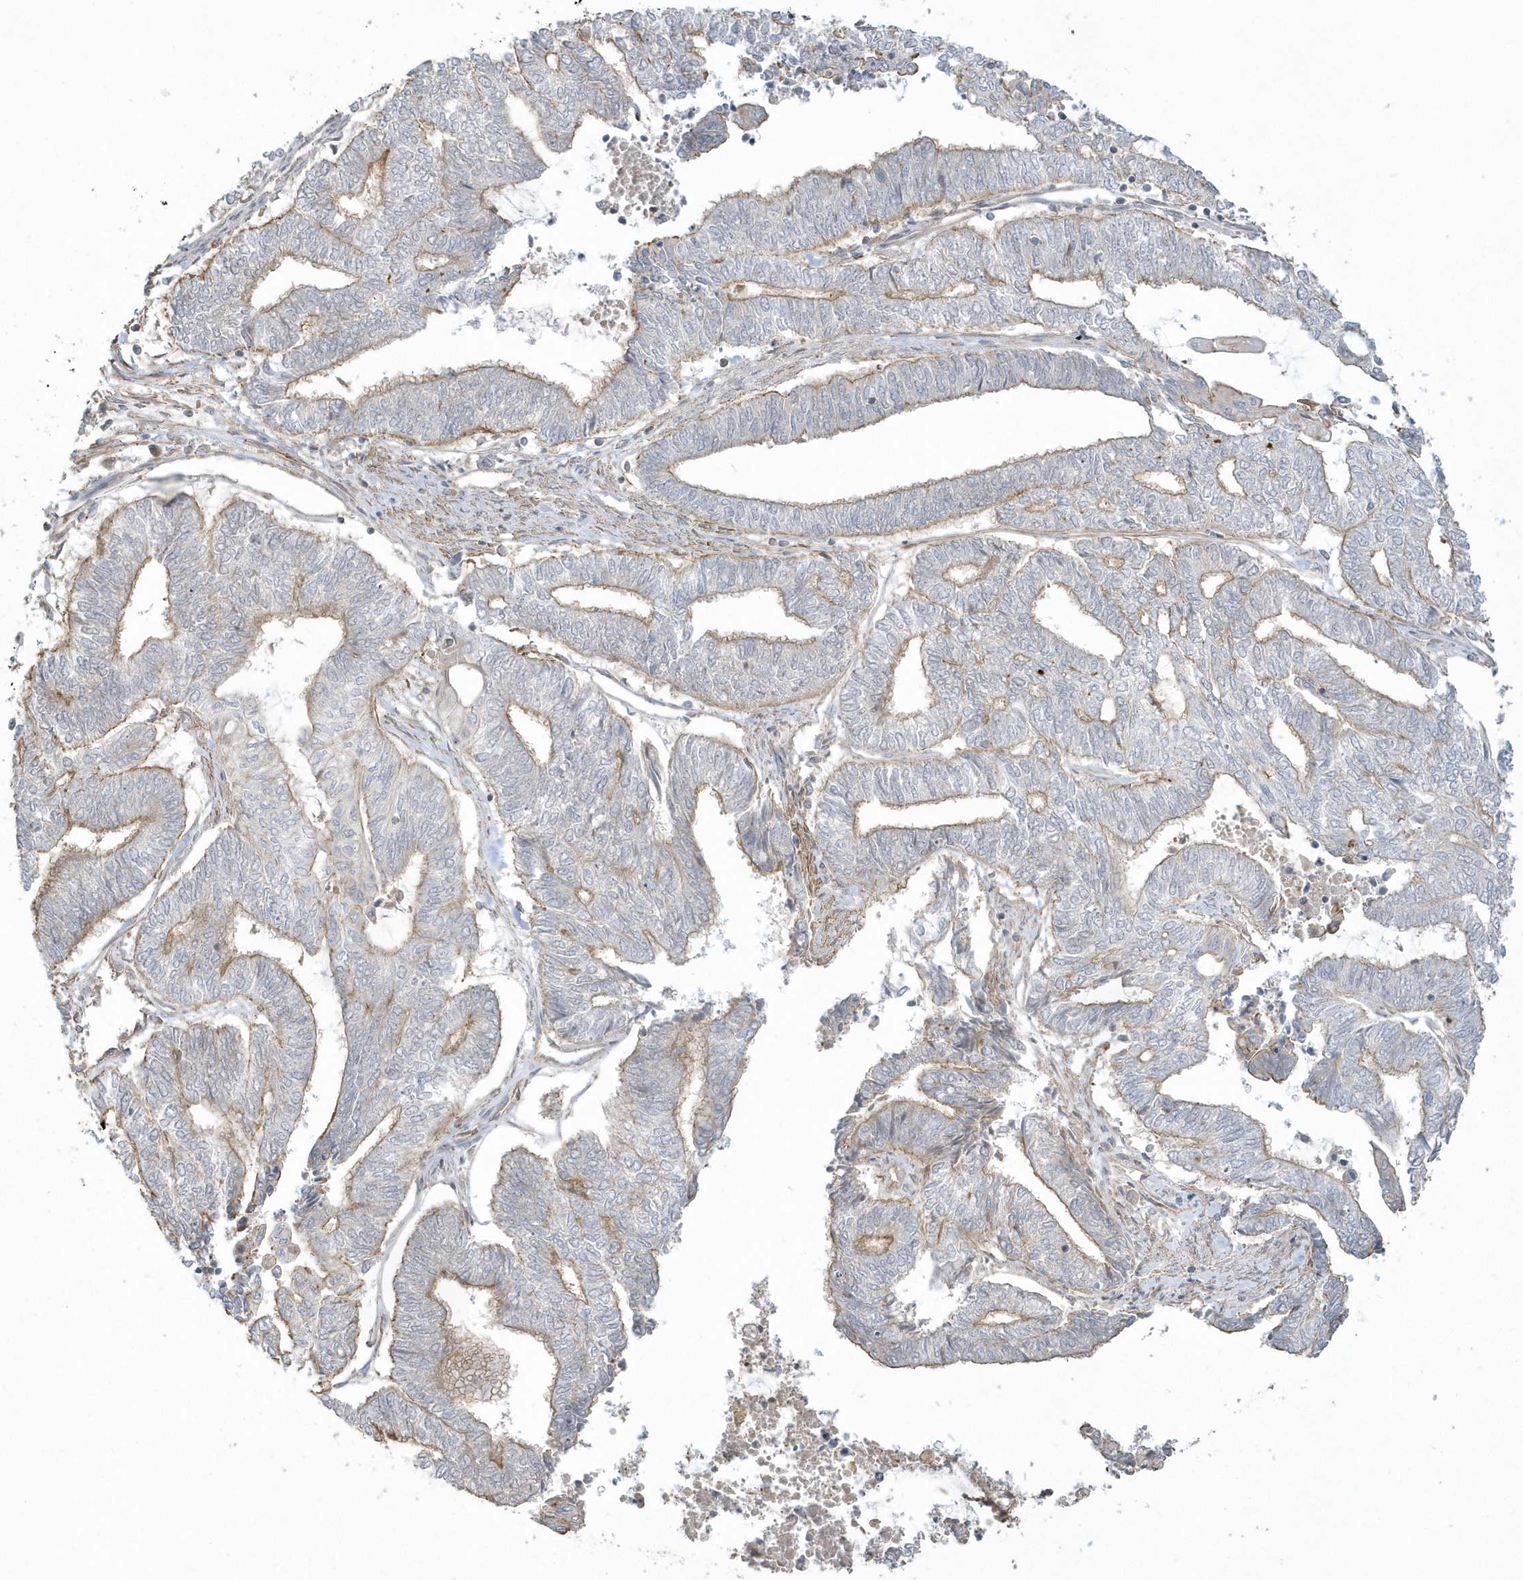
{"staining": {"intensity": "weak", "quantity": "<25%", "location": "cytoplasmic/membranous"}, "tissue": "endometrial cancer", "cell_type": "Tumor cells", "image_type": "cancer", "snomed": [{"axis": "morphology", "description": "Adenocarcinoma, NOS"}, {"axis": "topography", "description": "Uterus"}, {"axis": "topography", "description": "Endometrium"}], "caption": "A high-resolution photomicrograph shows immunohistochemistry (IHC) staining of endometrial adenocarcinoma, which displays no significant positivity in tumor cells.", "gene": "ARMC8", "patient": {"sex": "female", "age": 70}}